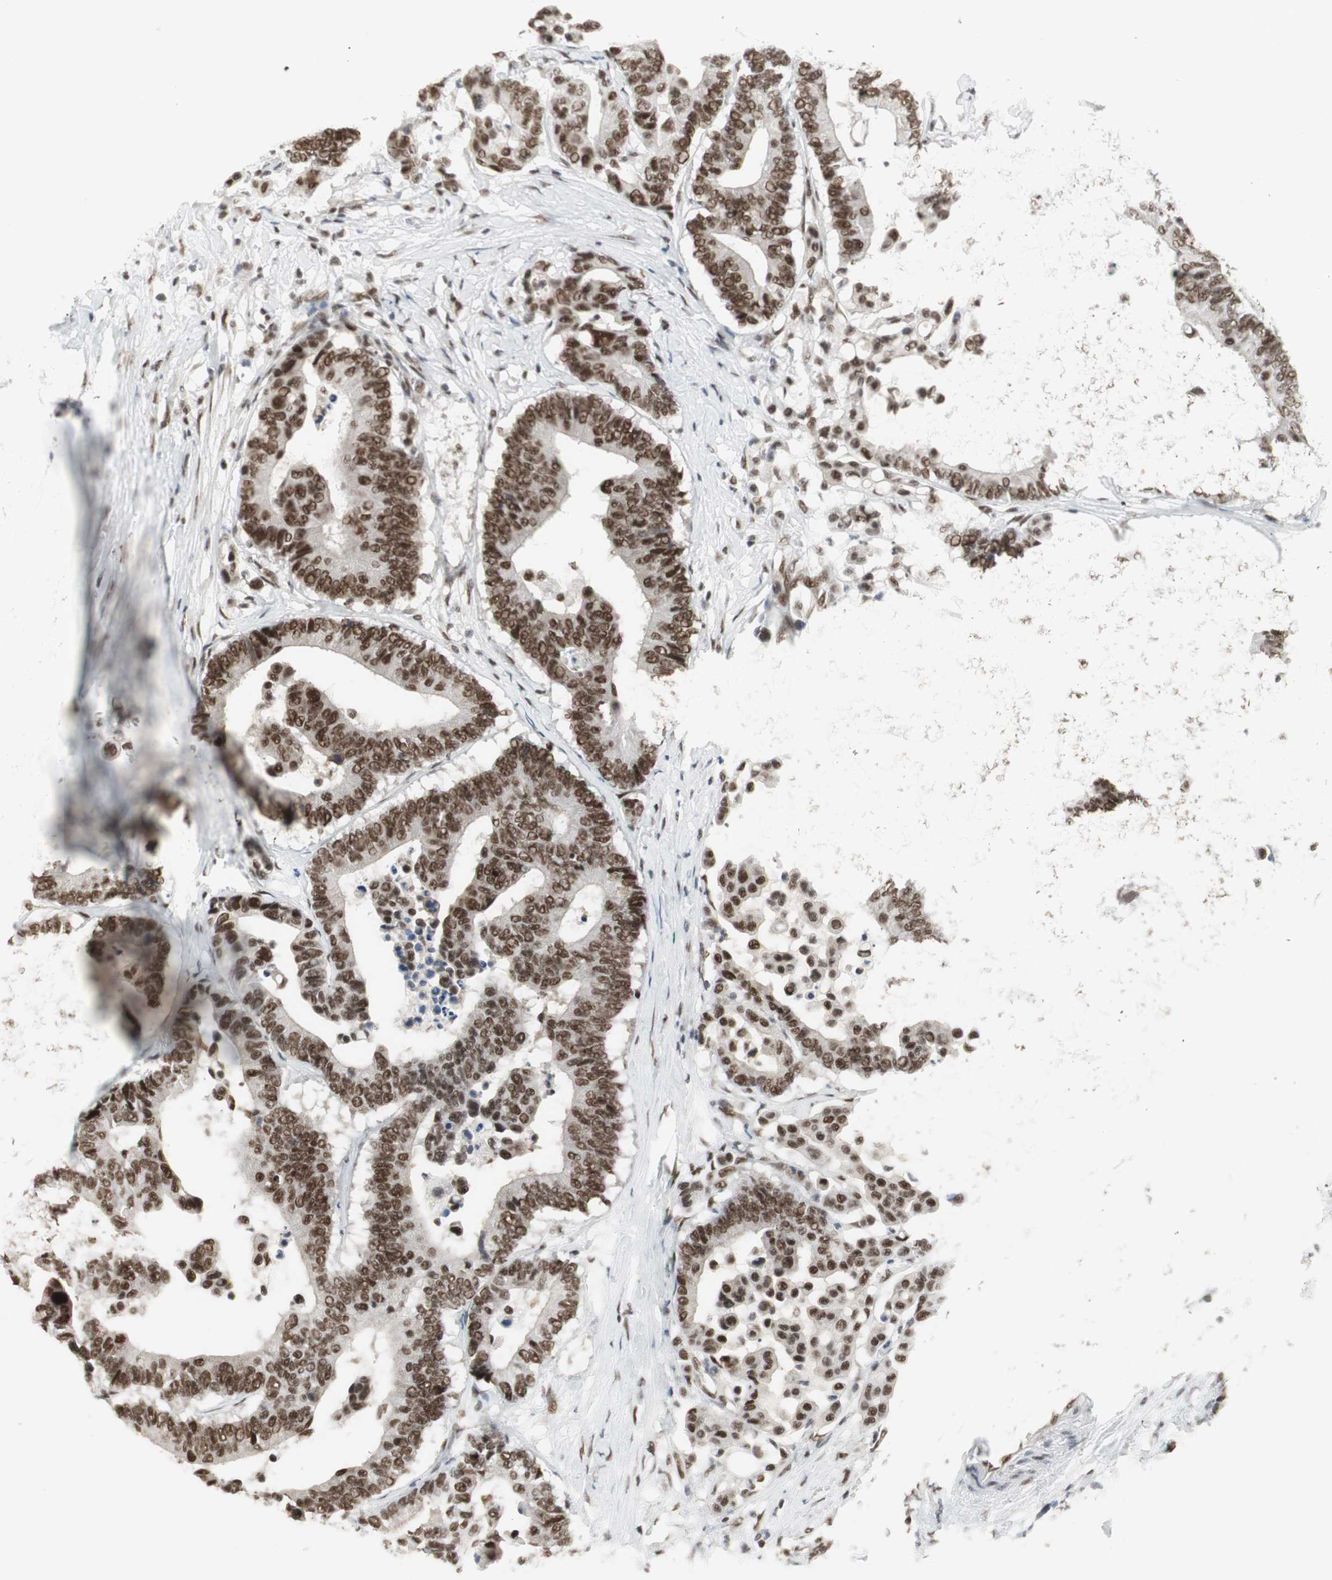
{"staining": {"intensity": "strong", "quantity": ">75%", "location": "nuclear"}, "tissue": "colorectal cancer", "cell_type": "Tumor cells", "image_type": "cancer", "snomed": [{"axis": "morphology", "description": "Normal tissue, NOS"}, {"axis": "morphology", "description": "Adenocarcinoma, NOS"}, {"axis": "topography", "description": "Colon"}], "caption": "Immunohistochemistry photomicrograph of neoplastic tissue: human colorectal adenocarcinoma stained using immunohistochemistry shows high levels of strong protein expression localized specifically in the nuclear of tumor cells, appearing as a nuclear brown color.", "gene": "RTF1", "patient": {"sex": "male", "age": 82}}